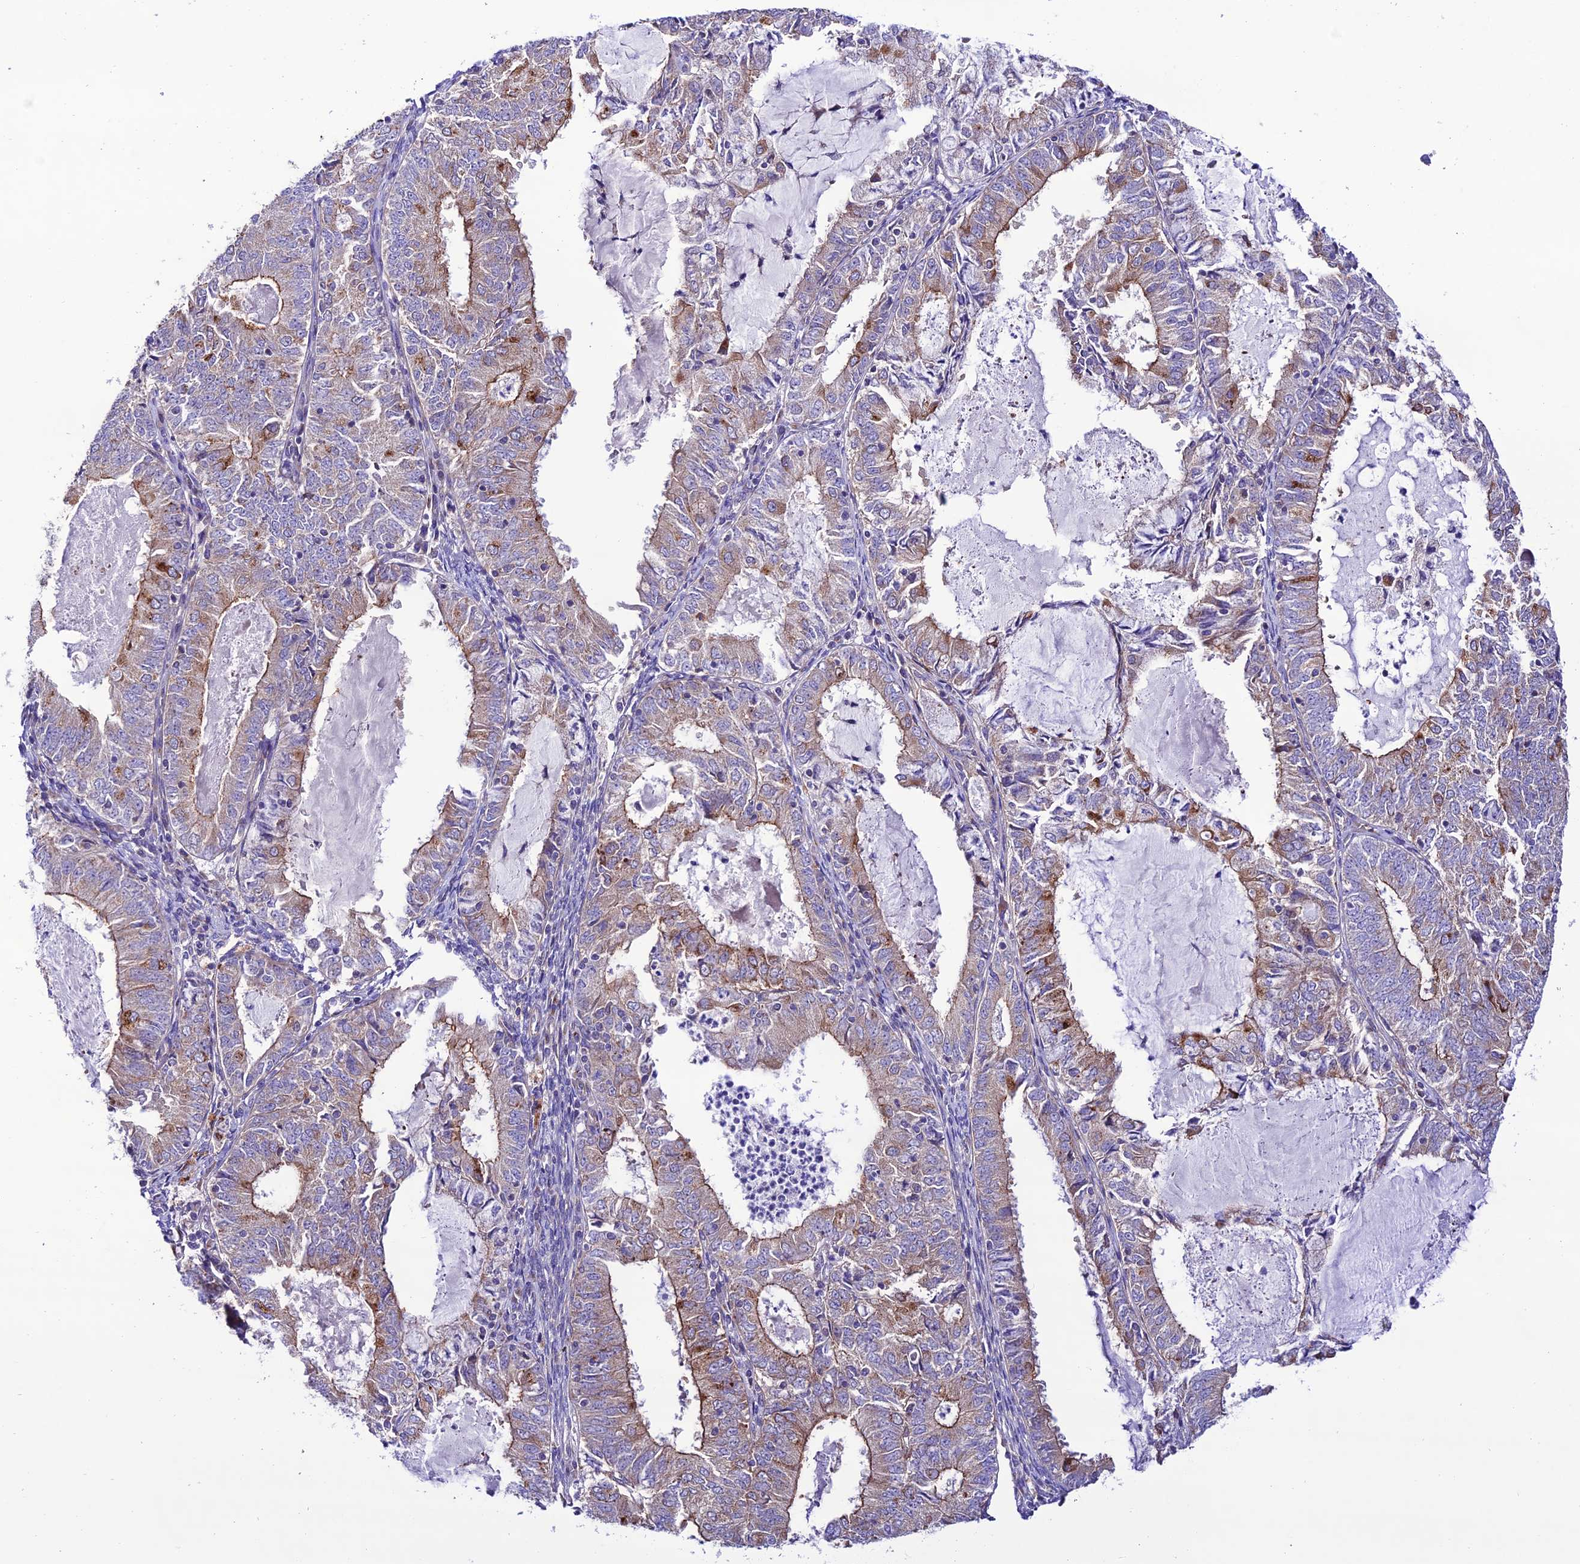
{"staining": {"intensity": "moderate", "quantity": "25%-75%", "location": "cytoplasmic/membranous"}, "tissue": "endometrial cancer", "cell_type": "Tumor cells", "image_type": "cancer", "snomed": [{"axis": "morphology", "description": "Adenocarcinoma, NOS"}, {"axis": "topography", "description": "Endometrium"}], "caption": "IHC of endometrial cancer displays medium levels of moderate cytoplasmic/membranous staining in approximately 25%-75% of tumor cells. The protein of interest is shown in brown color, while the nuclei are stained blue.", "gene": "LACTB2", "patient": {"sex": "female", "age": 57}}